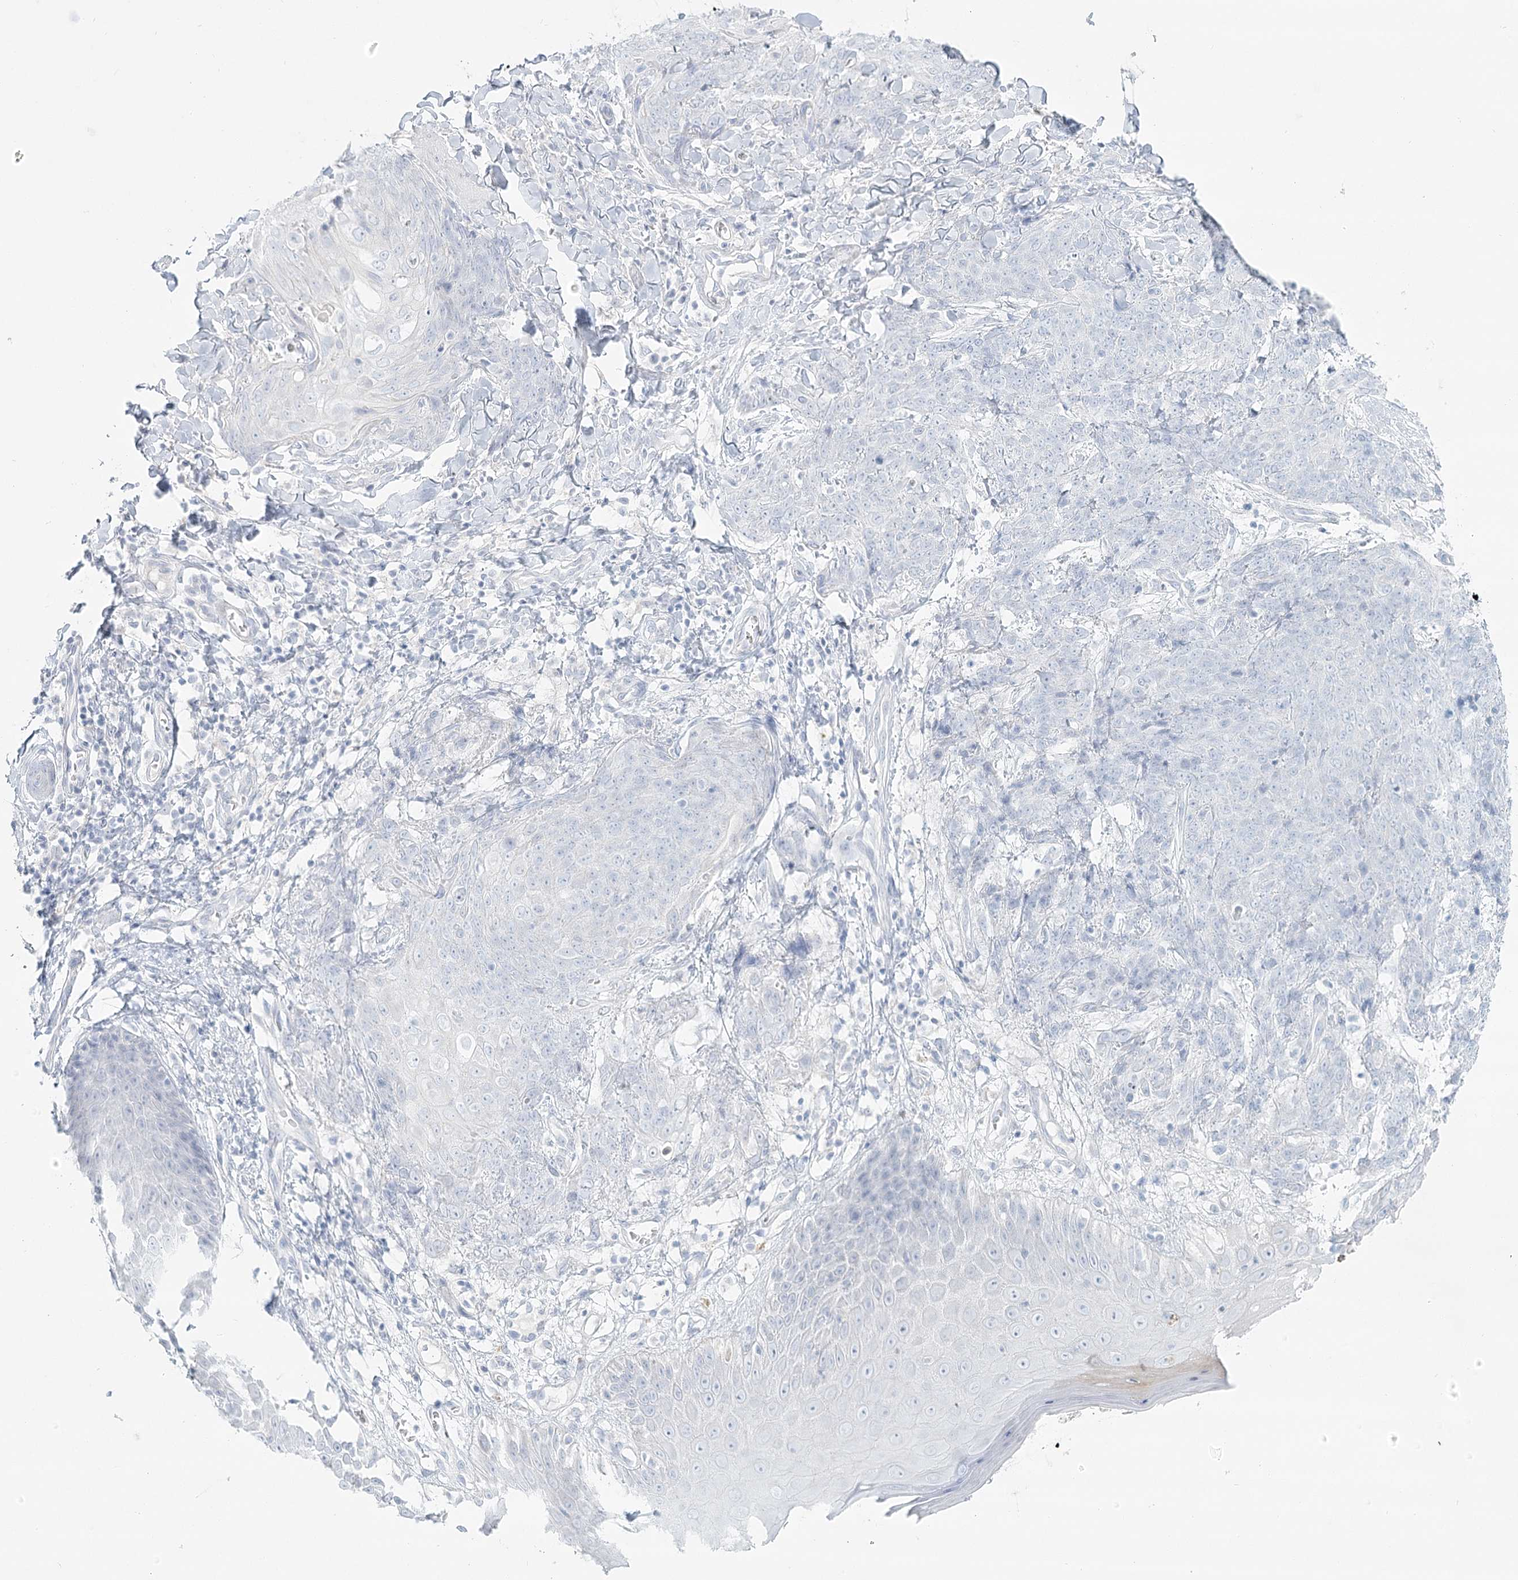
{"staining": {"intensity": "negative", "quantity": "none", "location": "none"}, "tissue": "skin cancer", "cell_type": "Tumor cells", "image_type": "cancer", "snomed": [{"axis": "morphology", "description": "Squamous cell carcinoma, NOS"}, {"axis": "topography", "description": "Skin"}, {"axis": "topography", "description": "Vulva"}], "caption": "DAB immunohistochemical staining of skin cancer (squamous cell carcinoma) shows no significant staining in tumor cells.", "gene": "DMGDH", "patient": {"sex": "female", "age": 85}}